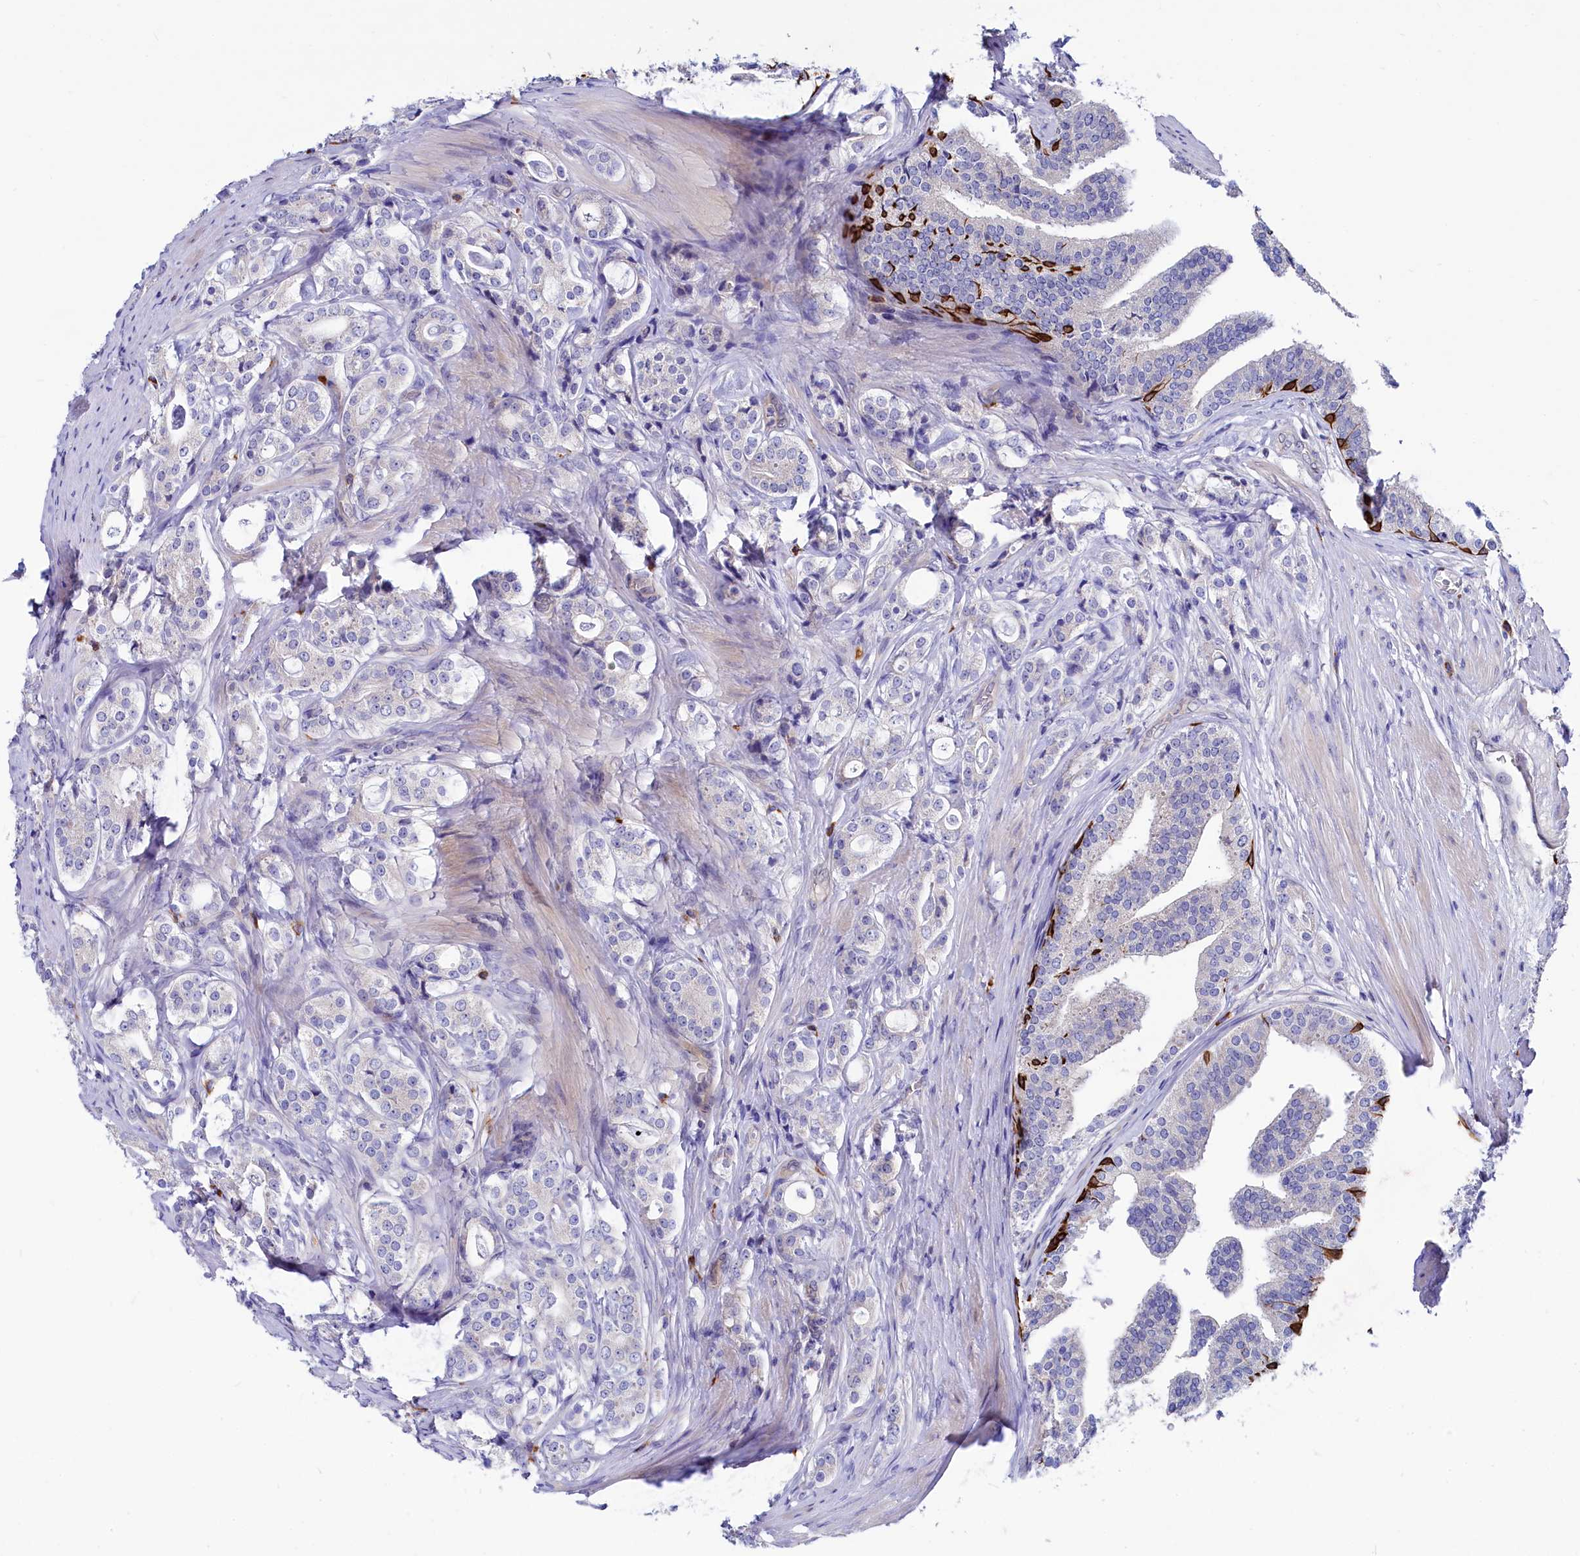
{"staining": {"intensity": "negative", "quantity": "none", "location": "none"}, "tissue": "prostate cancer", "cell_type": "Tumor cells", "image_type": "cancer", "snomed": [{"axis": "morphology", "description": "Adenocarcinoma, High grade"}, {"axis": "topography", "description": "Prostate"}], "caption": "Immunohistochemistry (IHC) image of neoplastic tissue: human prostate cancer stained with DAB (3,3'-diaminobenzidine) reveals no significant protein expression in tumor cells.", "gene": "ASTE1", "patient": {"sex": "male", "age": 63}}